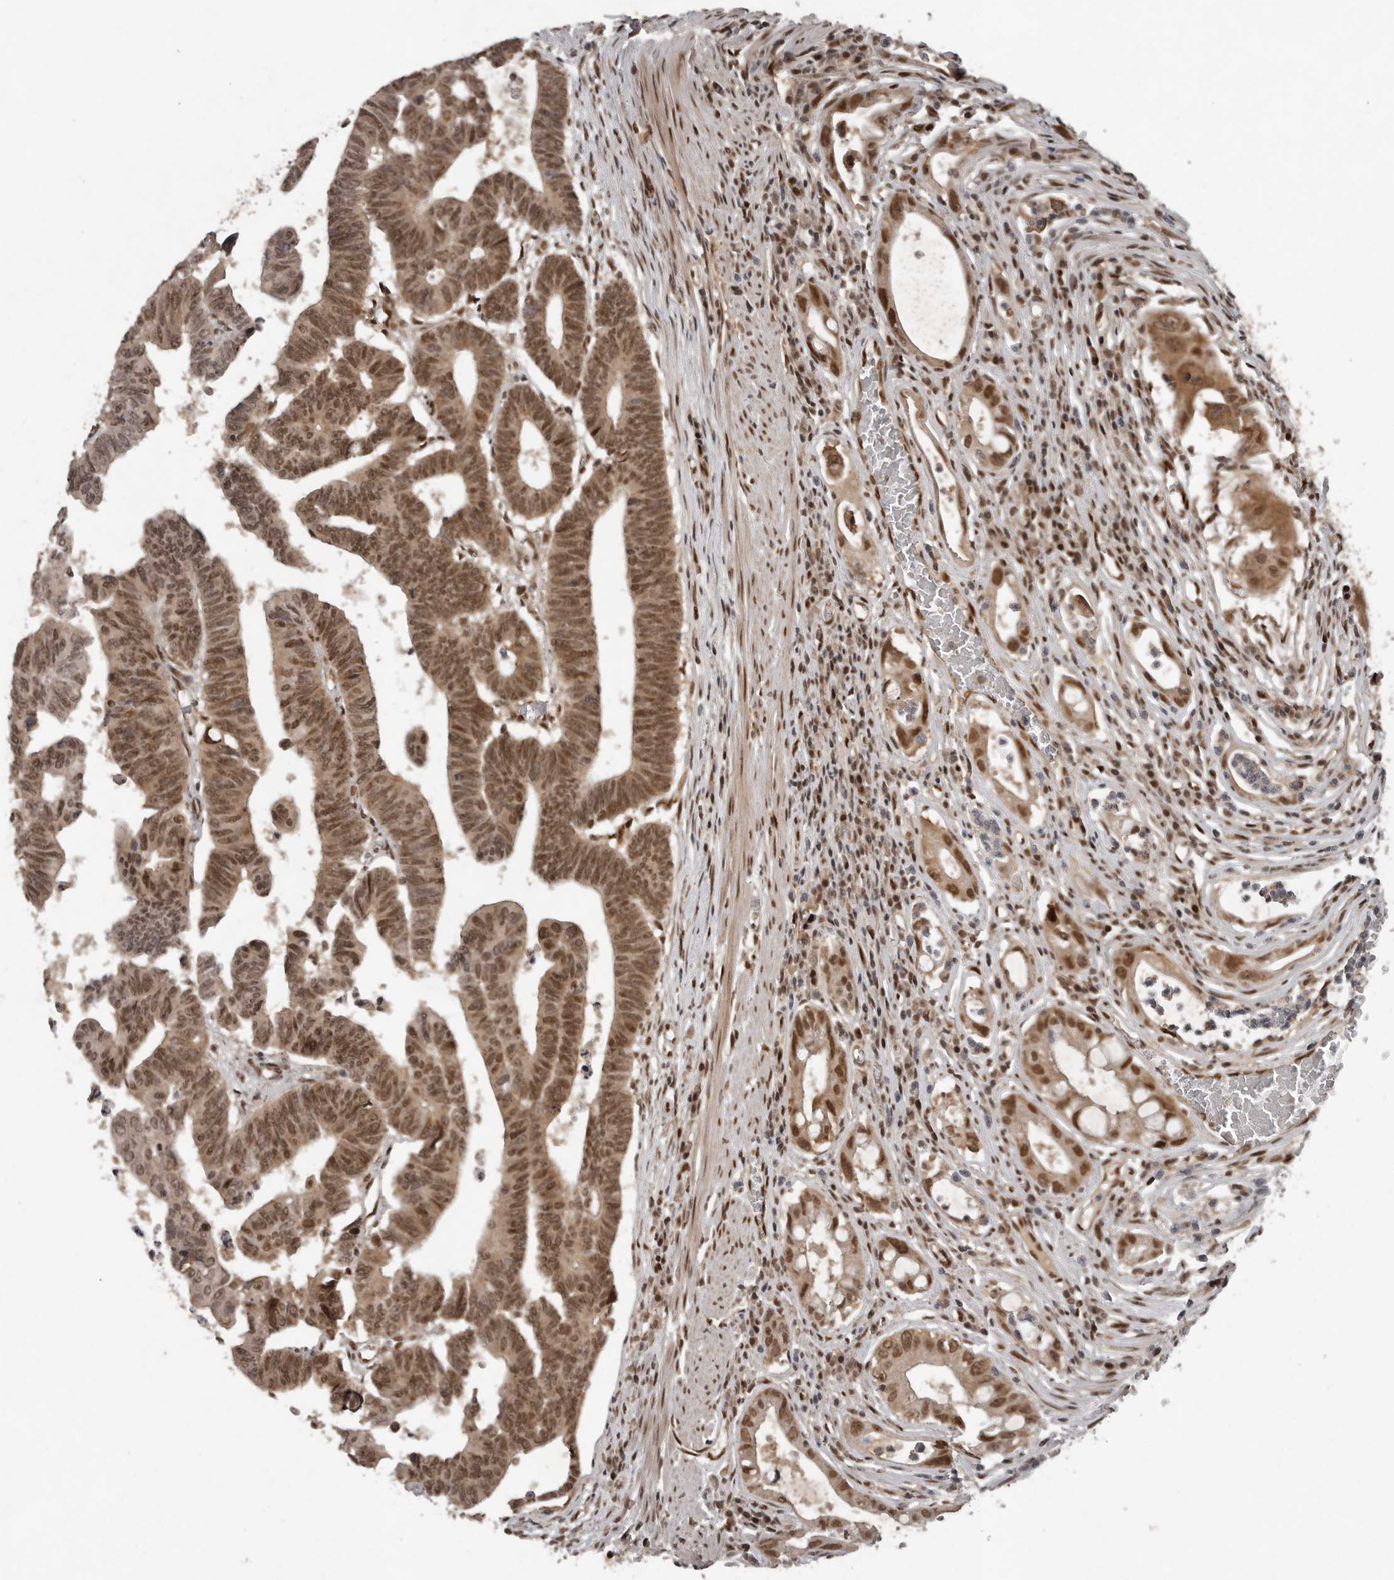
{"staining": {"intensity": "moderate", "quantity": ">75%", "location": "cytoplasmic/membranous,nuclear"}, "tissue": "colorectal cancer", "cell_type": "Tumor cells", "image_type": "cancer", "snomed": [{"axis": "morphology", "description": "Adenocarcinoma, NOS"}, {"axis": "topography", "description": "Rectum"}], "caption": "Human colorectal adenocarcinoma stained with a brown dye displays moderate cytoplasmic/membranous and nuclear positive staining in about >75% of tumor cells.", "gene": "CDC27", "patient": {"sex": "female", "age": 65}}